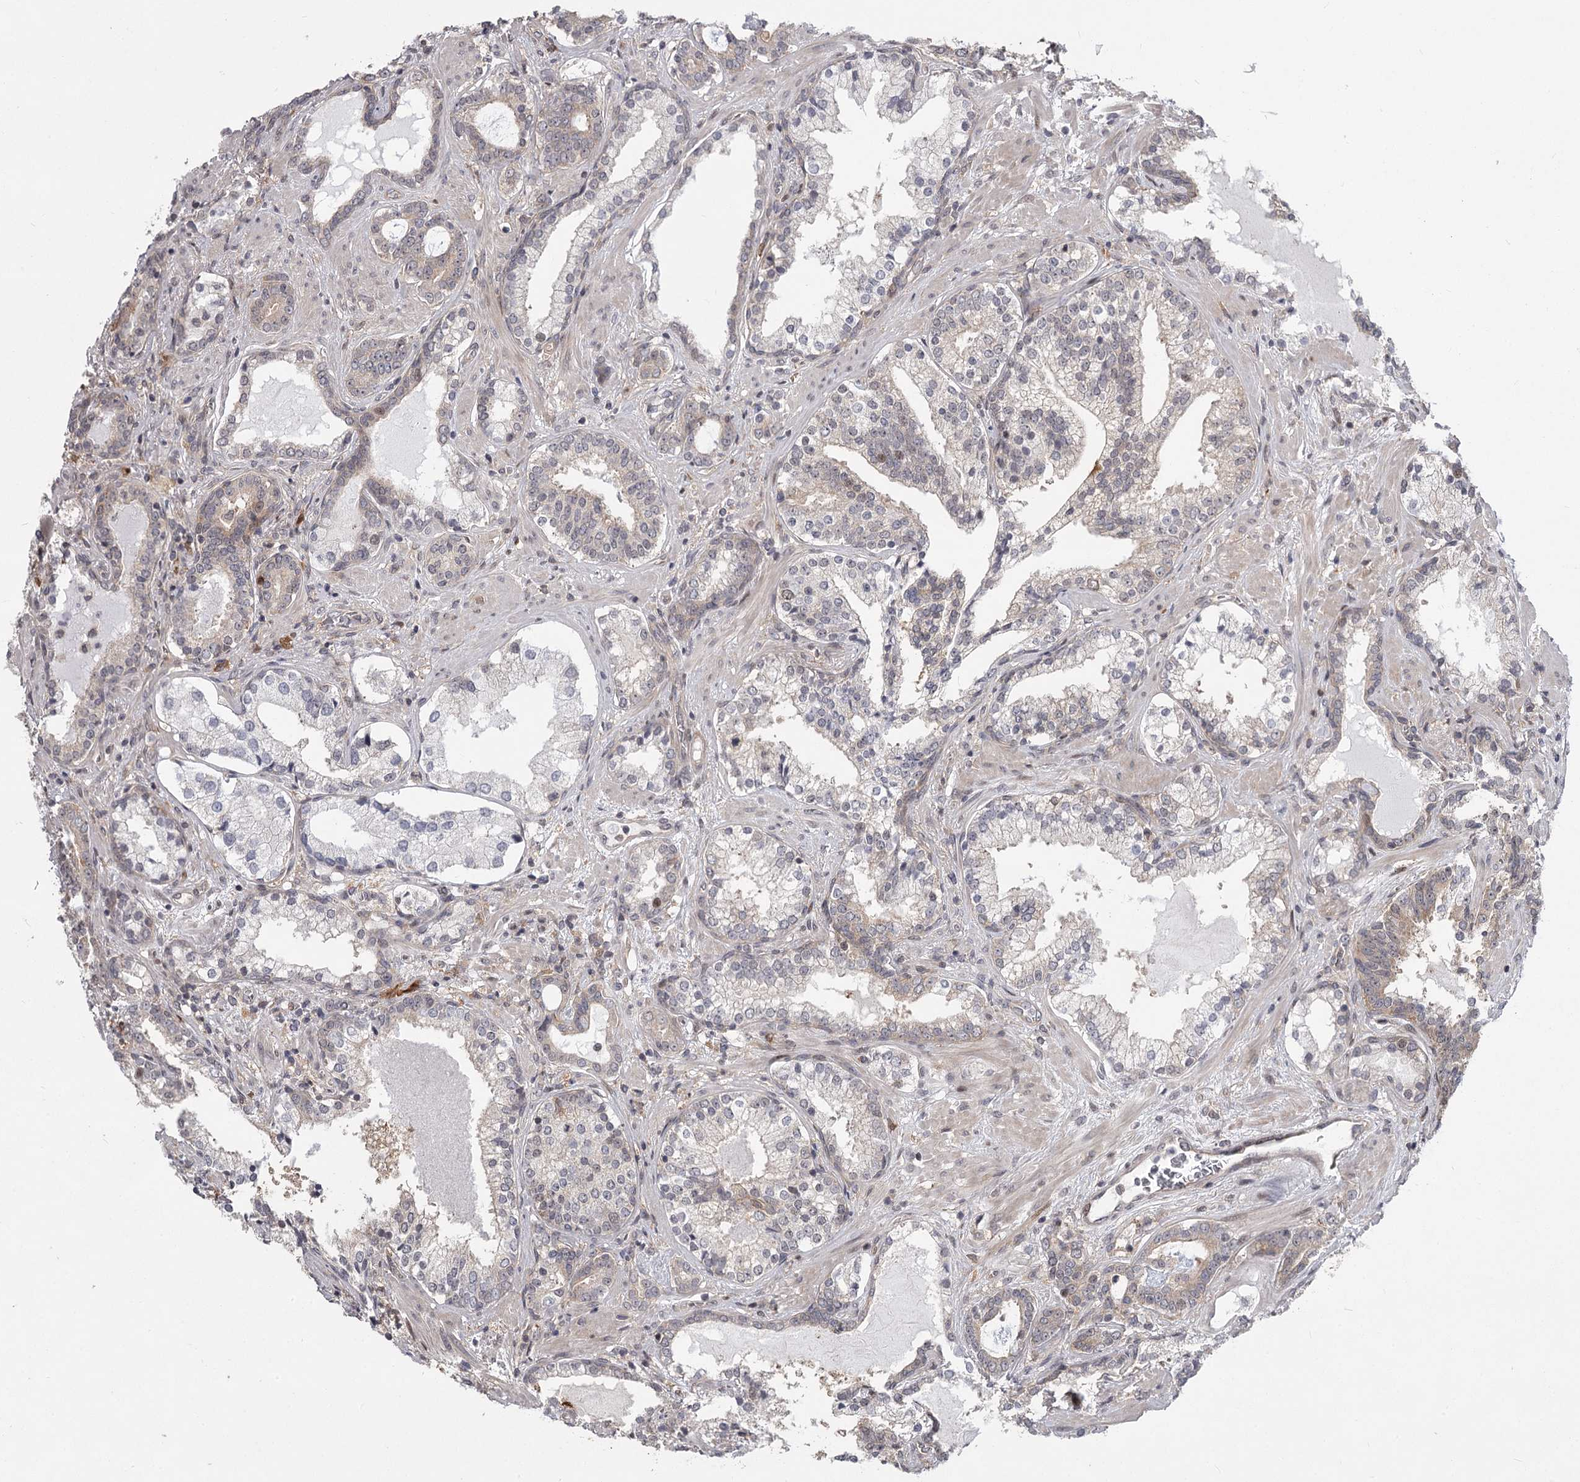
{"staining": {"intensity": "negative", "quantity": "none", "location": "none"}, "tissue": "prostate cancer", "cell_type": "Tumor cells", "image_type": "cancer", "snomed": [{"axis": "morphology", "description": "Adenocarcinoma, High grade"}, {"axis": "topography", "description": "Prostate"}], "caption": "This is an IHC micrograph of human prostate cancer. There is no staining in tumor cells.", "gene": "CCNG2", "patient": {"sex": "male", "age": 58}}